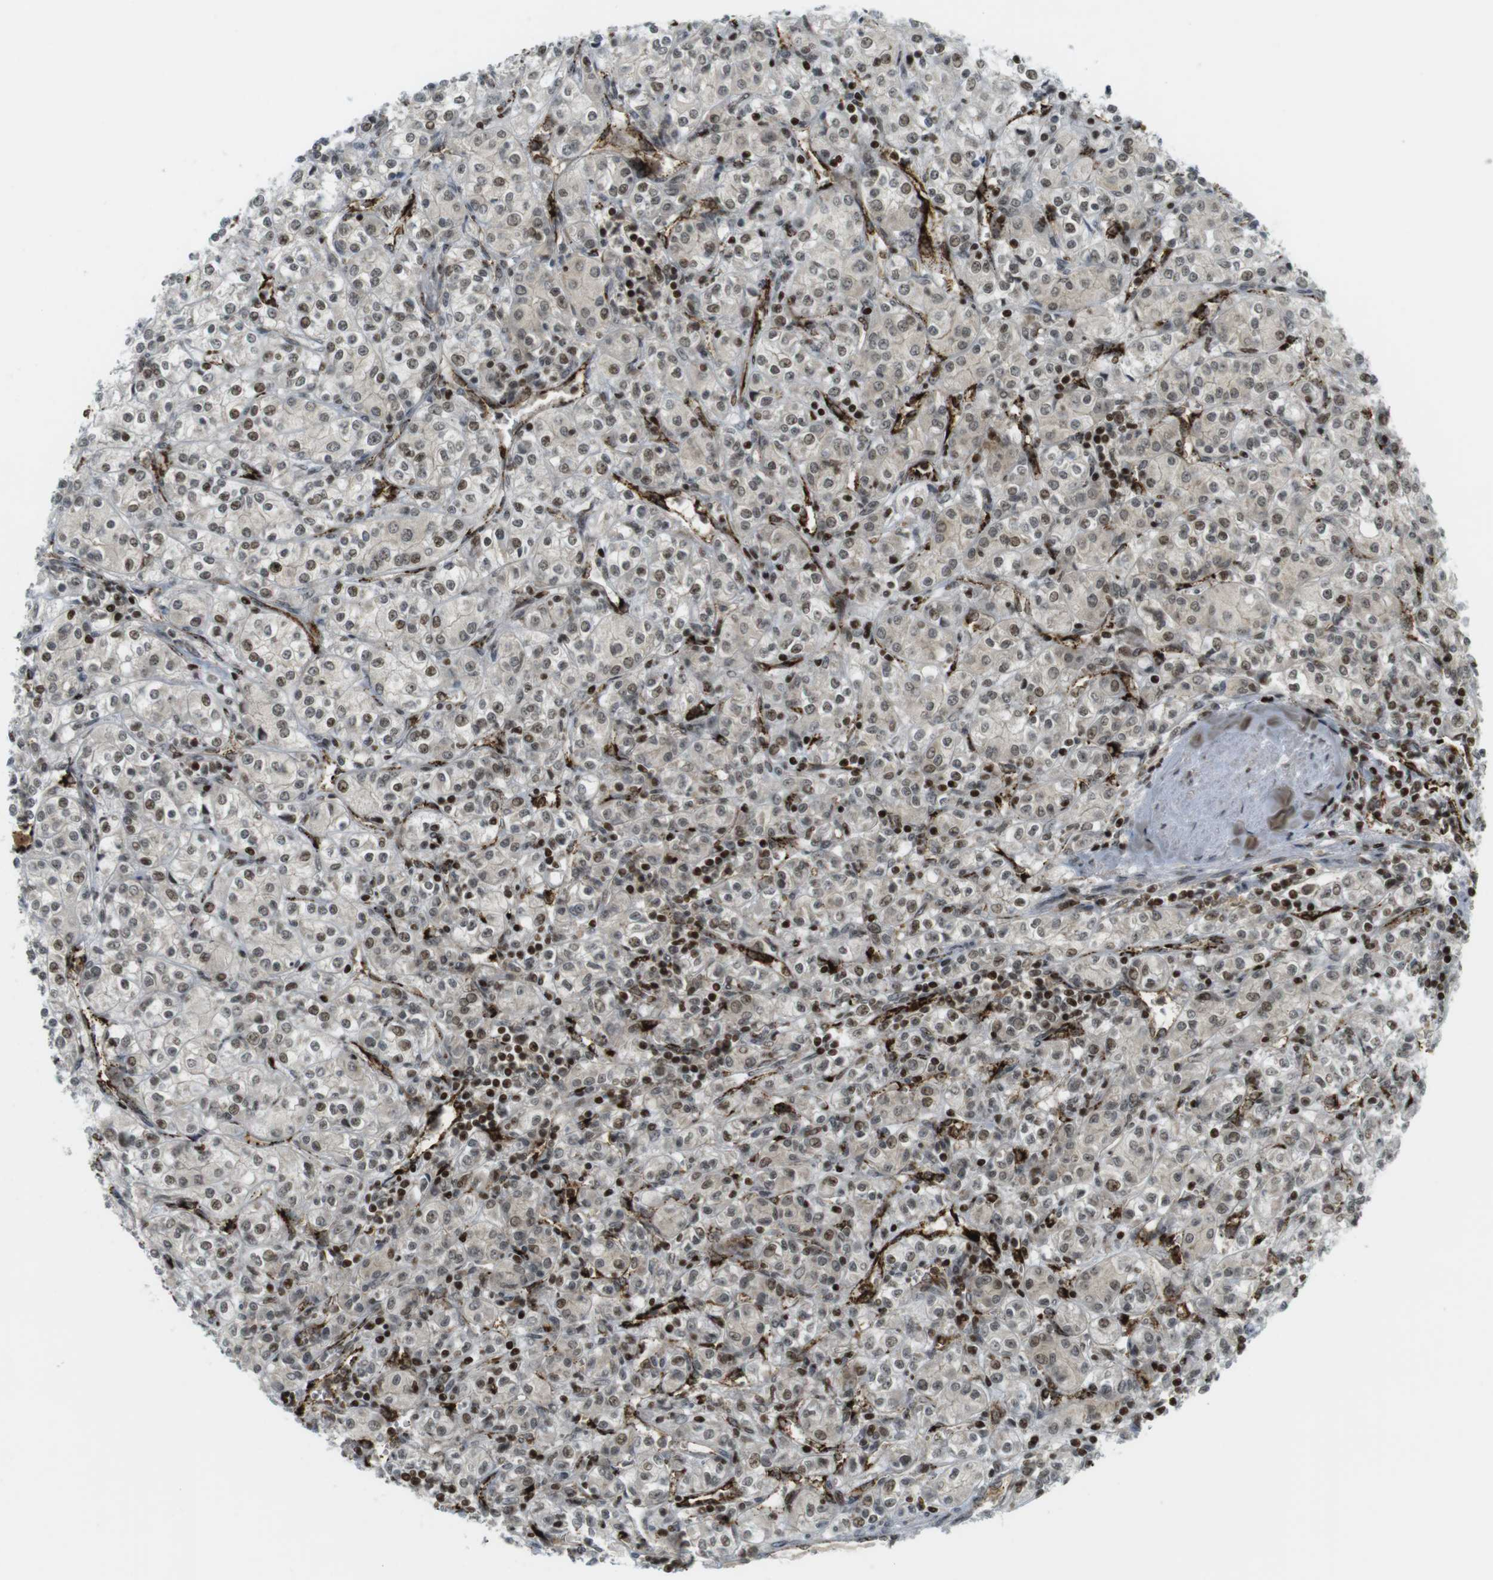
{"staining": {"intensity": "weak", "quantity": ">75%", "location": "cytoplasmic/membranous,nuclear"}, "tissue": "renal cancer", "cell_type": "Tumor cells", "image_type": "cancer", "snomed": [{"axis": "morphology", "description": "Adenocarcinoma, NOS"}, {"axis": "topography", "description": "Kidney"}], "caption": "Immunohistochemical staining of human renal cancer (adenocarcinoma) displays weak cytoplasmic/membranous and nuclear protein staining in about >75% of tumor cells.", "gene": "PPP1R13B", "patient": {"sex": "male", "age": 77}}